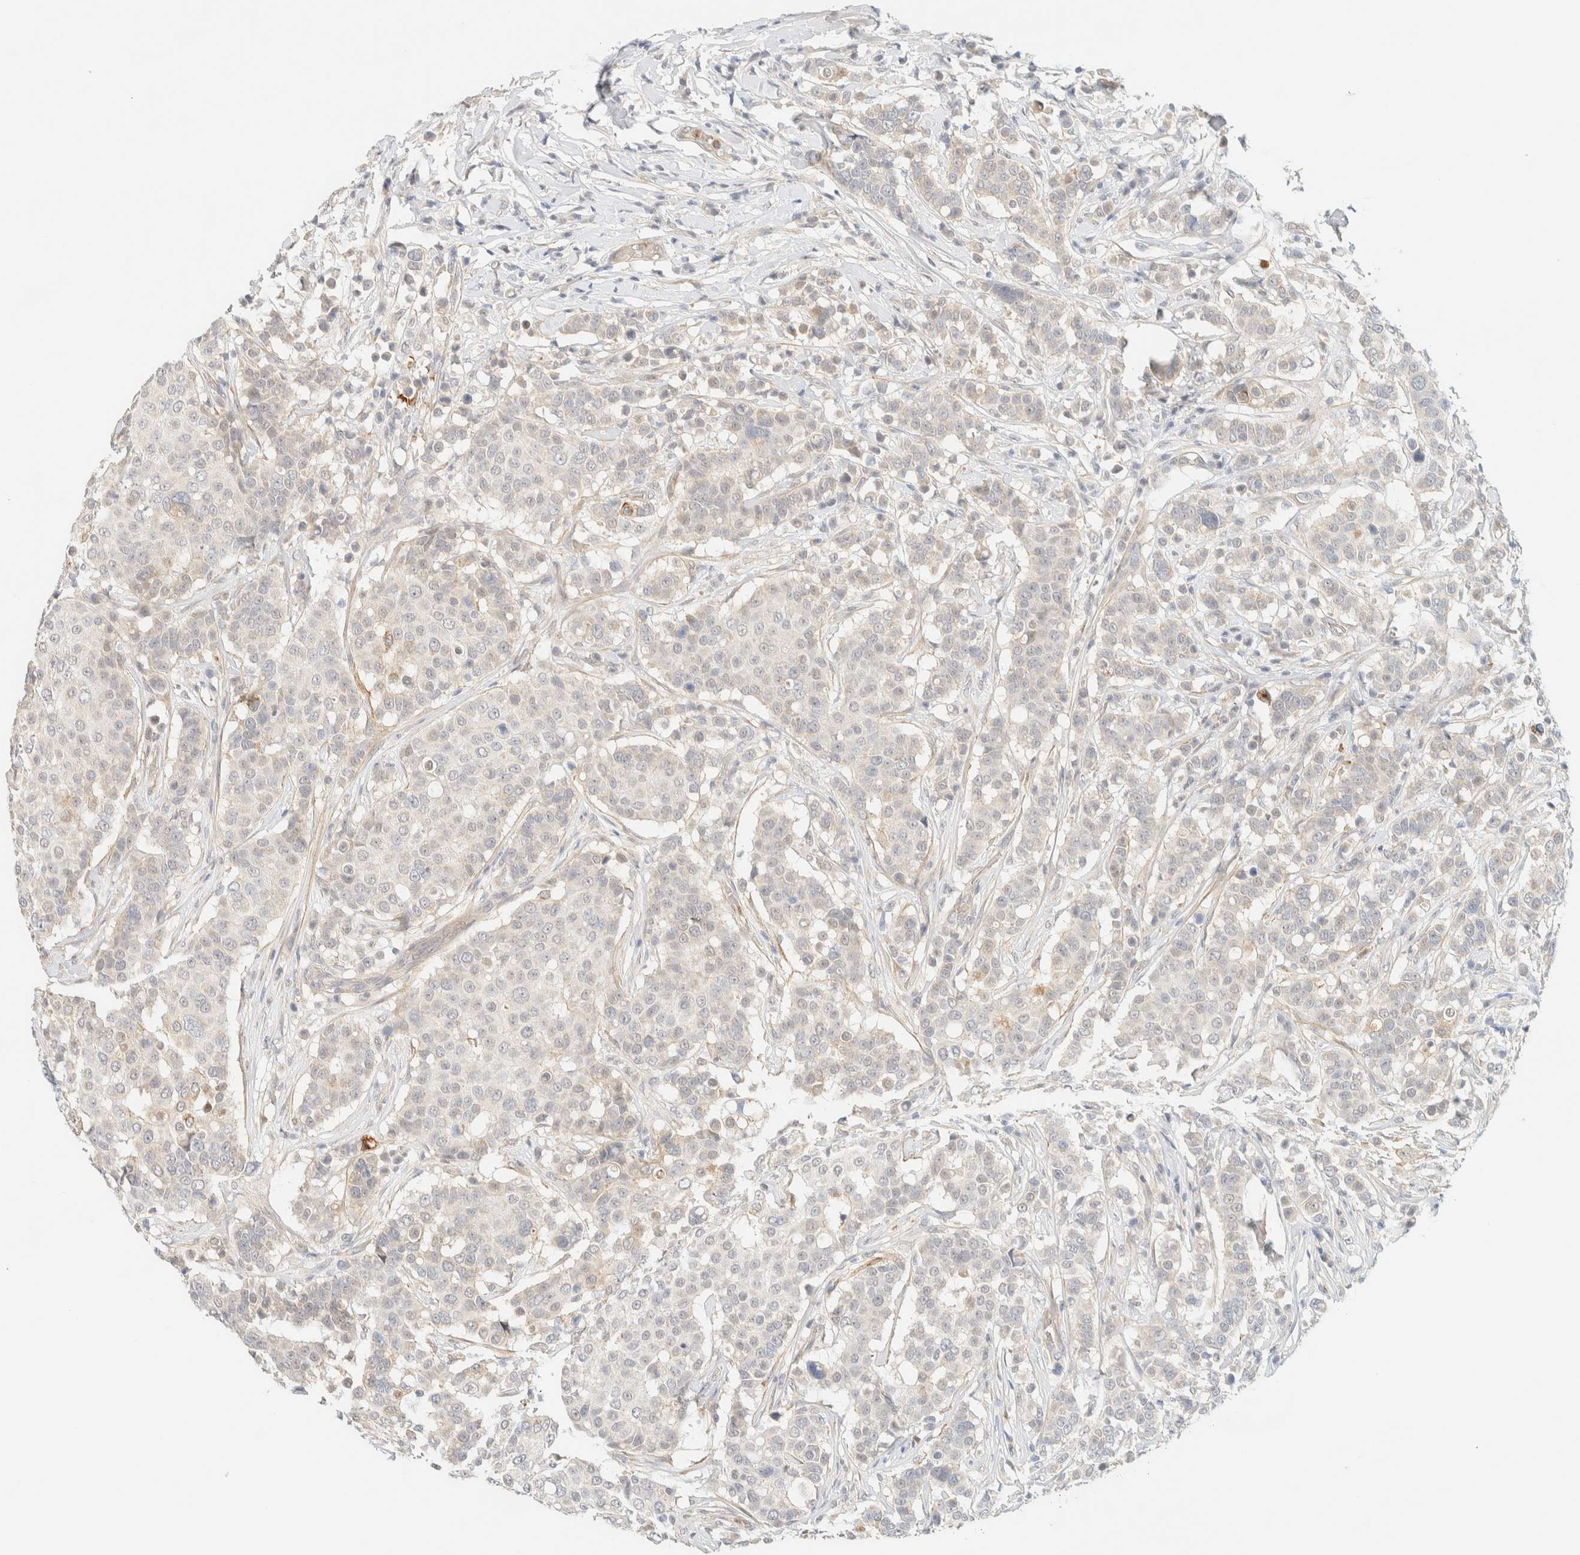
{"staining": {"intensity": "weak", "quantity": "<25%", "location": "cytoplasmic/membranous"}, "tissue": "breast cancer", "cell_type": "Tumor cells", "image_type": "cancer", "snomed": [{"axis": "morphology", "description": "Duct carcinoma"}, {"axis": "topography", "description": "Breast"}], "caption": "This image is of breast cancer stained with immunohistochemistry to label a protein in brown with the nuclei are counter-stained blue. There is no staining in tumor cells.", "gene": "TNK1", "patient": {"sex": "female", "age": 27}}